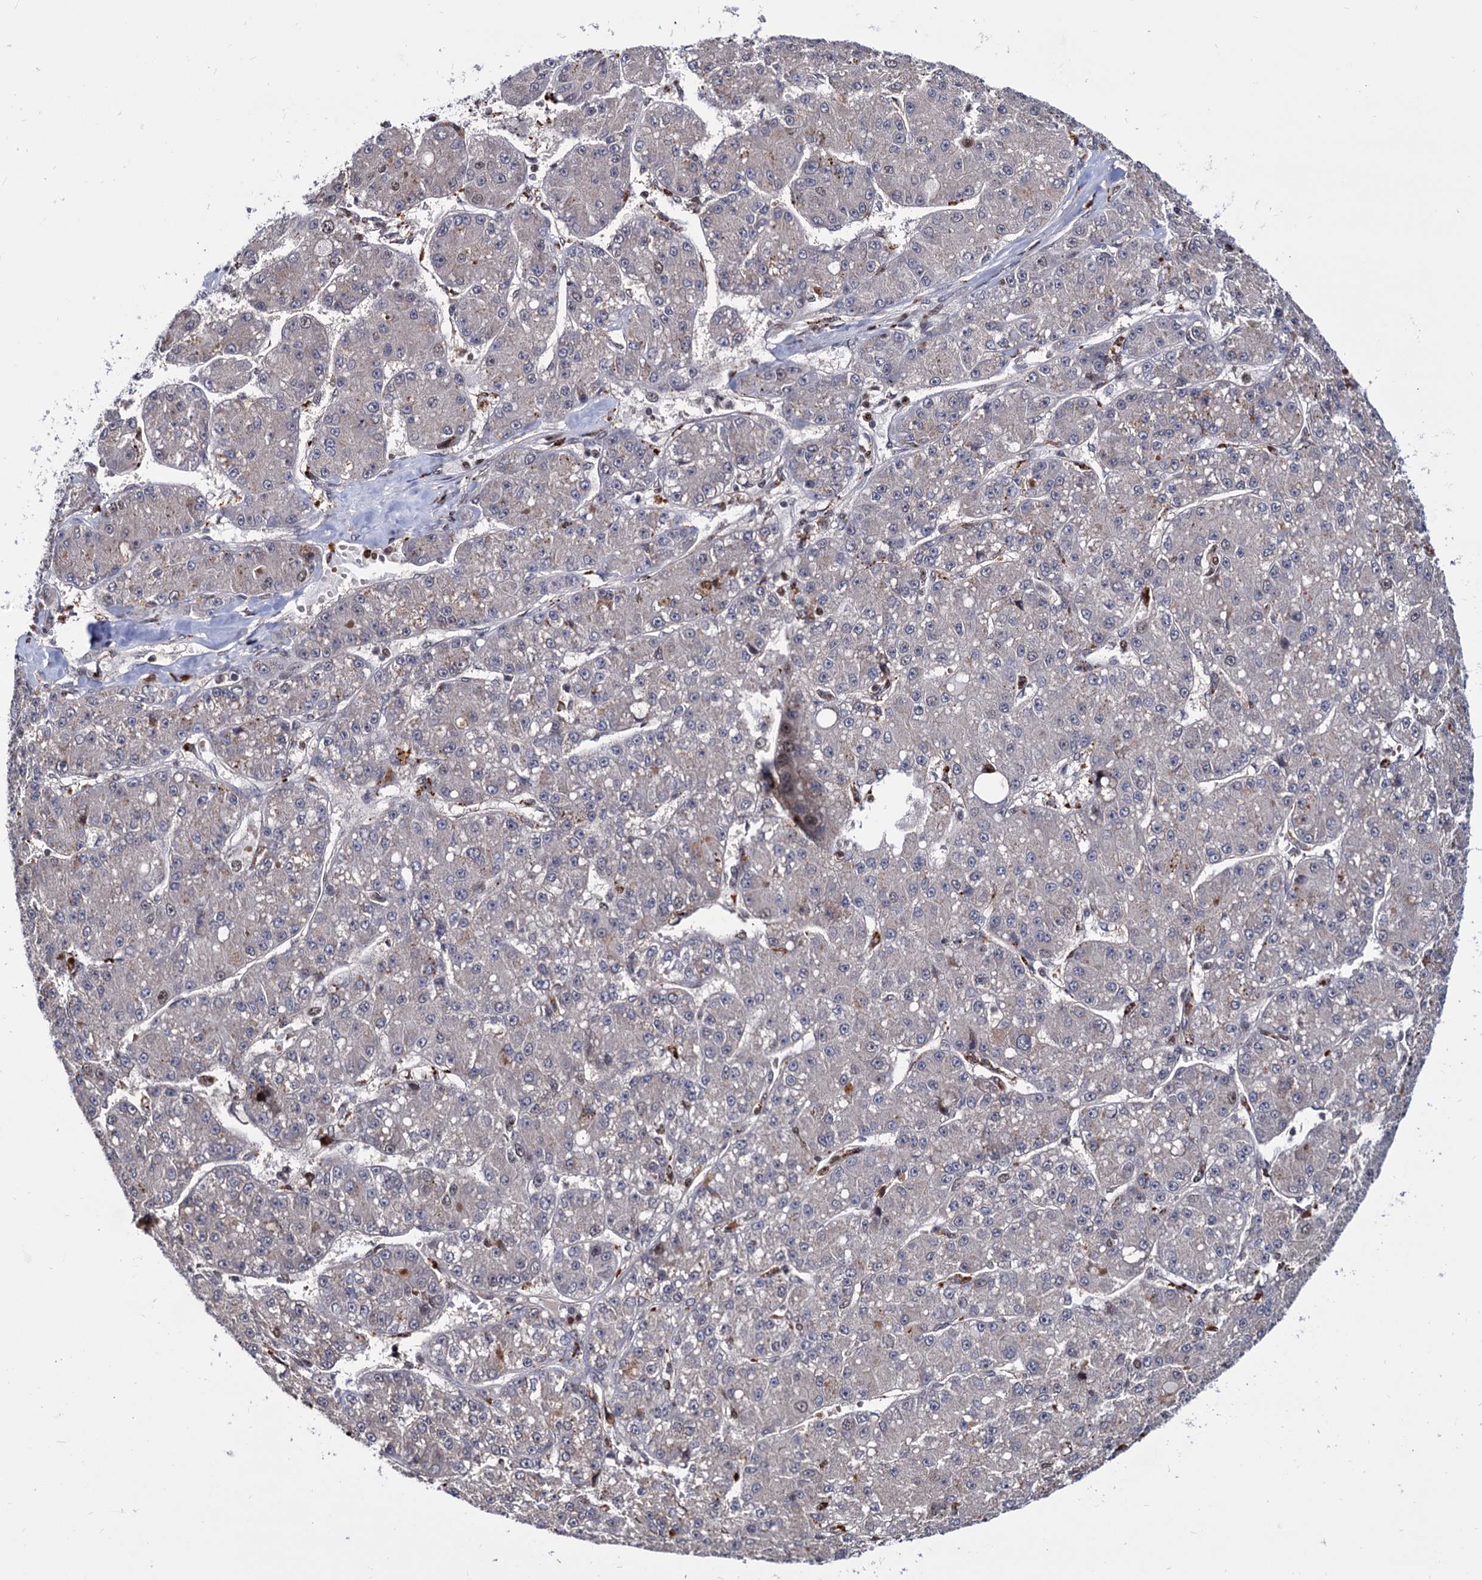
{"staining": {"intensity": "negative", "quantity": "none", "location": "none"}, "tissue": "liver cancer", "cell_type": "Tumor cells", "image_type": "cancer", "snomed": [{"axis": "morphology", "description": "Carcinoma, Hepatocellular, NOS"}, {"axis": "topography", "description": "Liver"}], "caption": "Immunohistochemistry (IHC) of liver cancer shows no positivity in tumor cells. Brightfield microscopy of immunohistochemistry (IHC) stained with DAB (3,3'-diaminobenzidine) (brown) and hematoxylin (blue), captured at high magnification.", "gene": "RNASEH2B", "patient": {"sex": "male", "age": 67}}